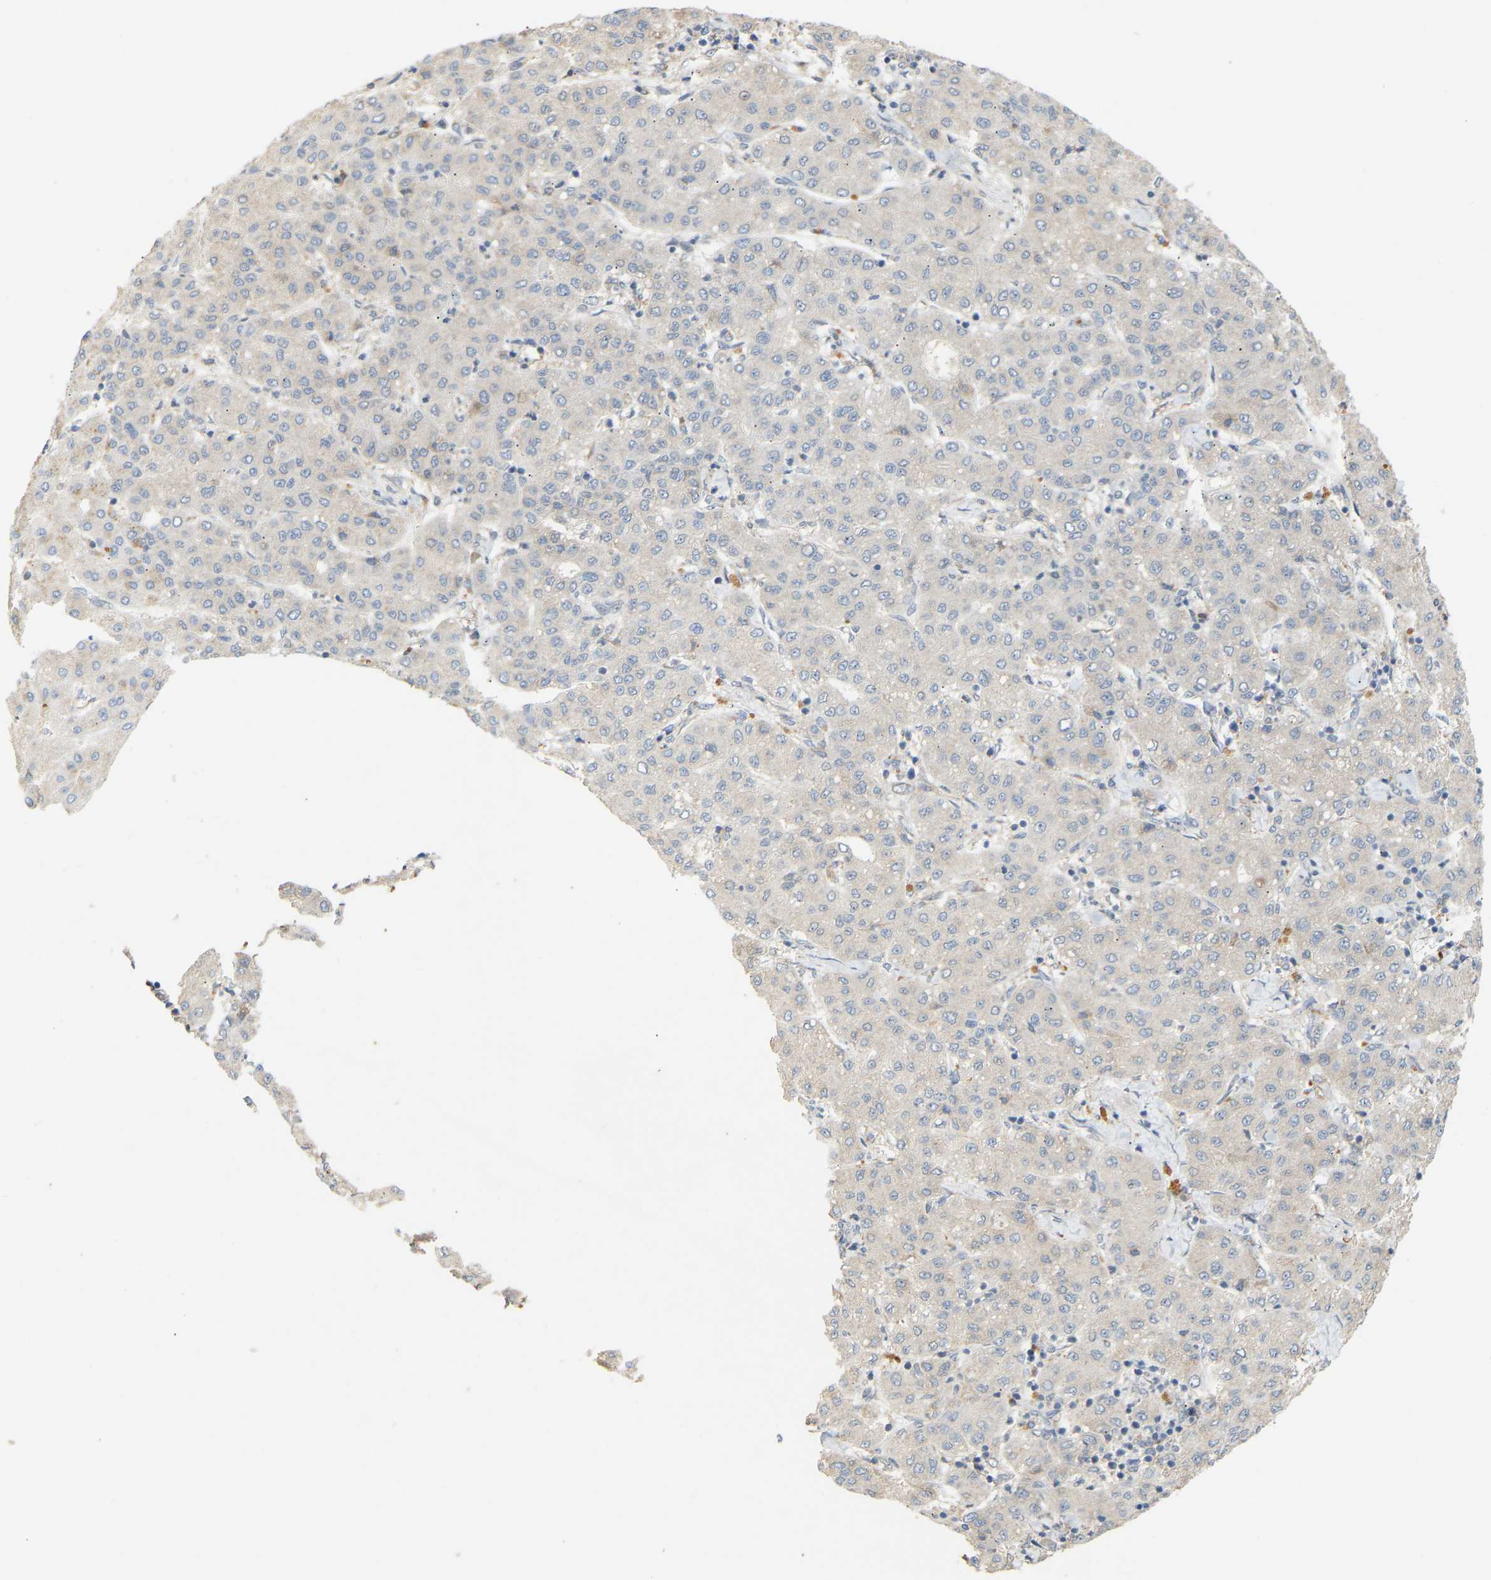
{"staining": {"intensity": "negative", "quantity": "none", "location": "none"}, "tissue": "liver cancer", "cell_type": "Tumor cells", "image_type": "cancer", "snomed": [{"axis": "morphology", "description": "Carcinoma, Hepatocellular, NOS"}, {"axis": "topography", "description": "Liver"}], "caption": "This is an immunohistochemistry (IHC) image of hepatocellular carcinoma (liver). There is no staining in tumor cells.", "gene": "PTPN4", "patient": {"sex": "male", "age": 65}}